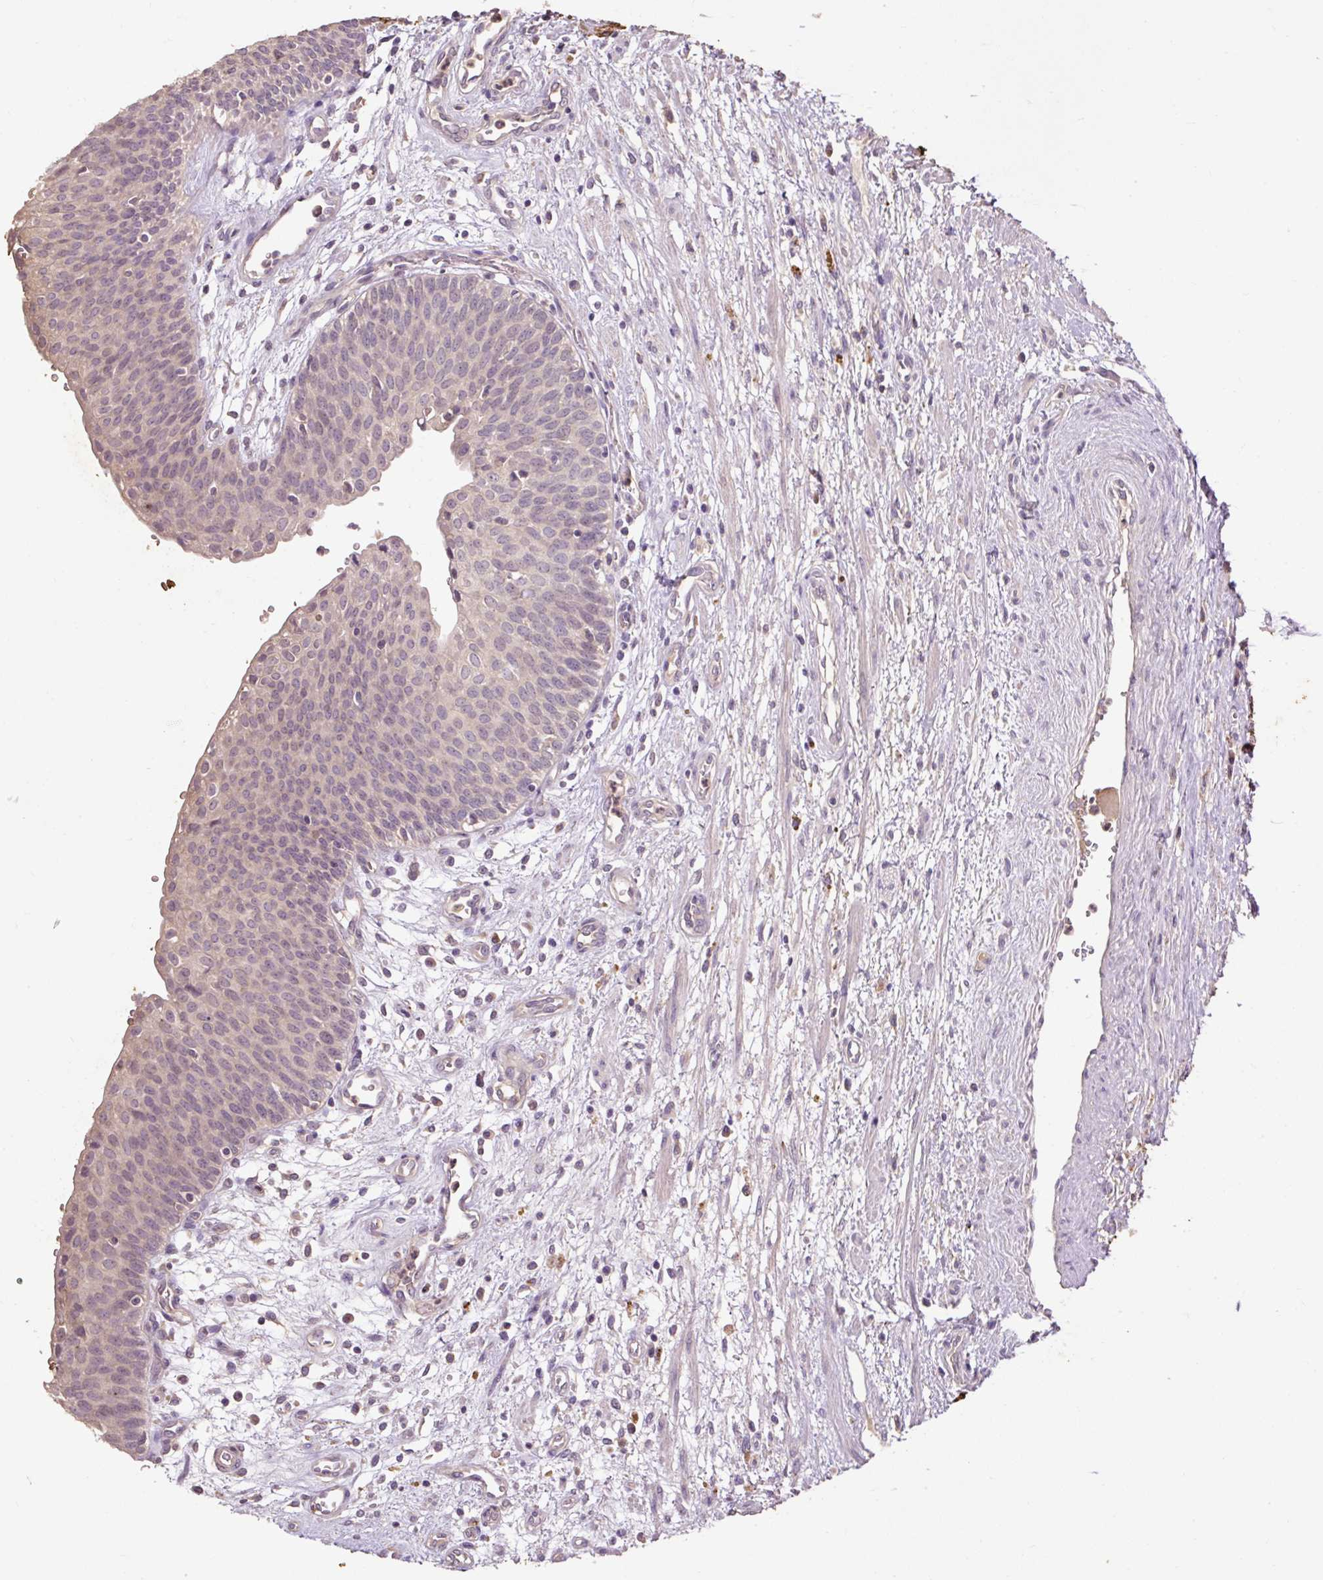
{"staining": {"intensity": "weak", "quantity": "25%-75%", "location": "cytoplasmic/membranous"}, "tissue": "urinary bladder", "cell_type": "Urothelial cells", "image_type": "normal", "snomed": [{"axis": "morphology", "description": "Normal tissue, NOS"}, {"axis": "topography", "description": "Urinary bladder"}], "caption": "The photomicrograph exhibits staining of unremarkable urinary bladder, revealing weak cytoplasmic/membranous protein staining (brown color) within urothelial cells.", "gene": "LRTM2", "patient": {"sex": "male", "age": 55}}